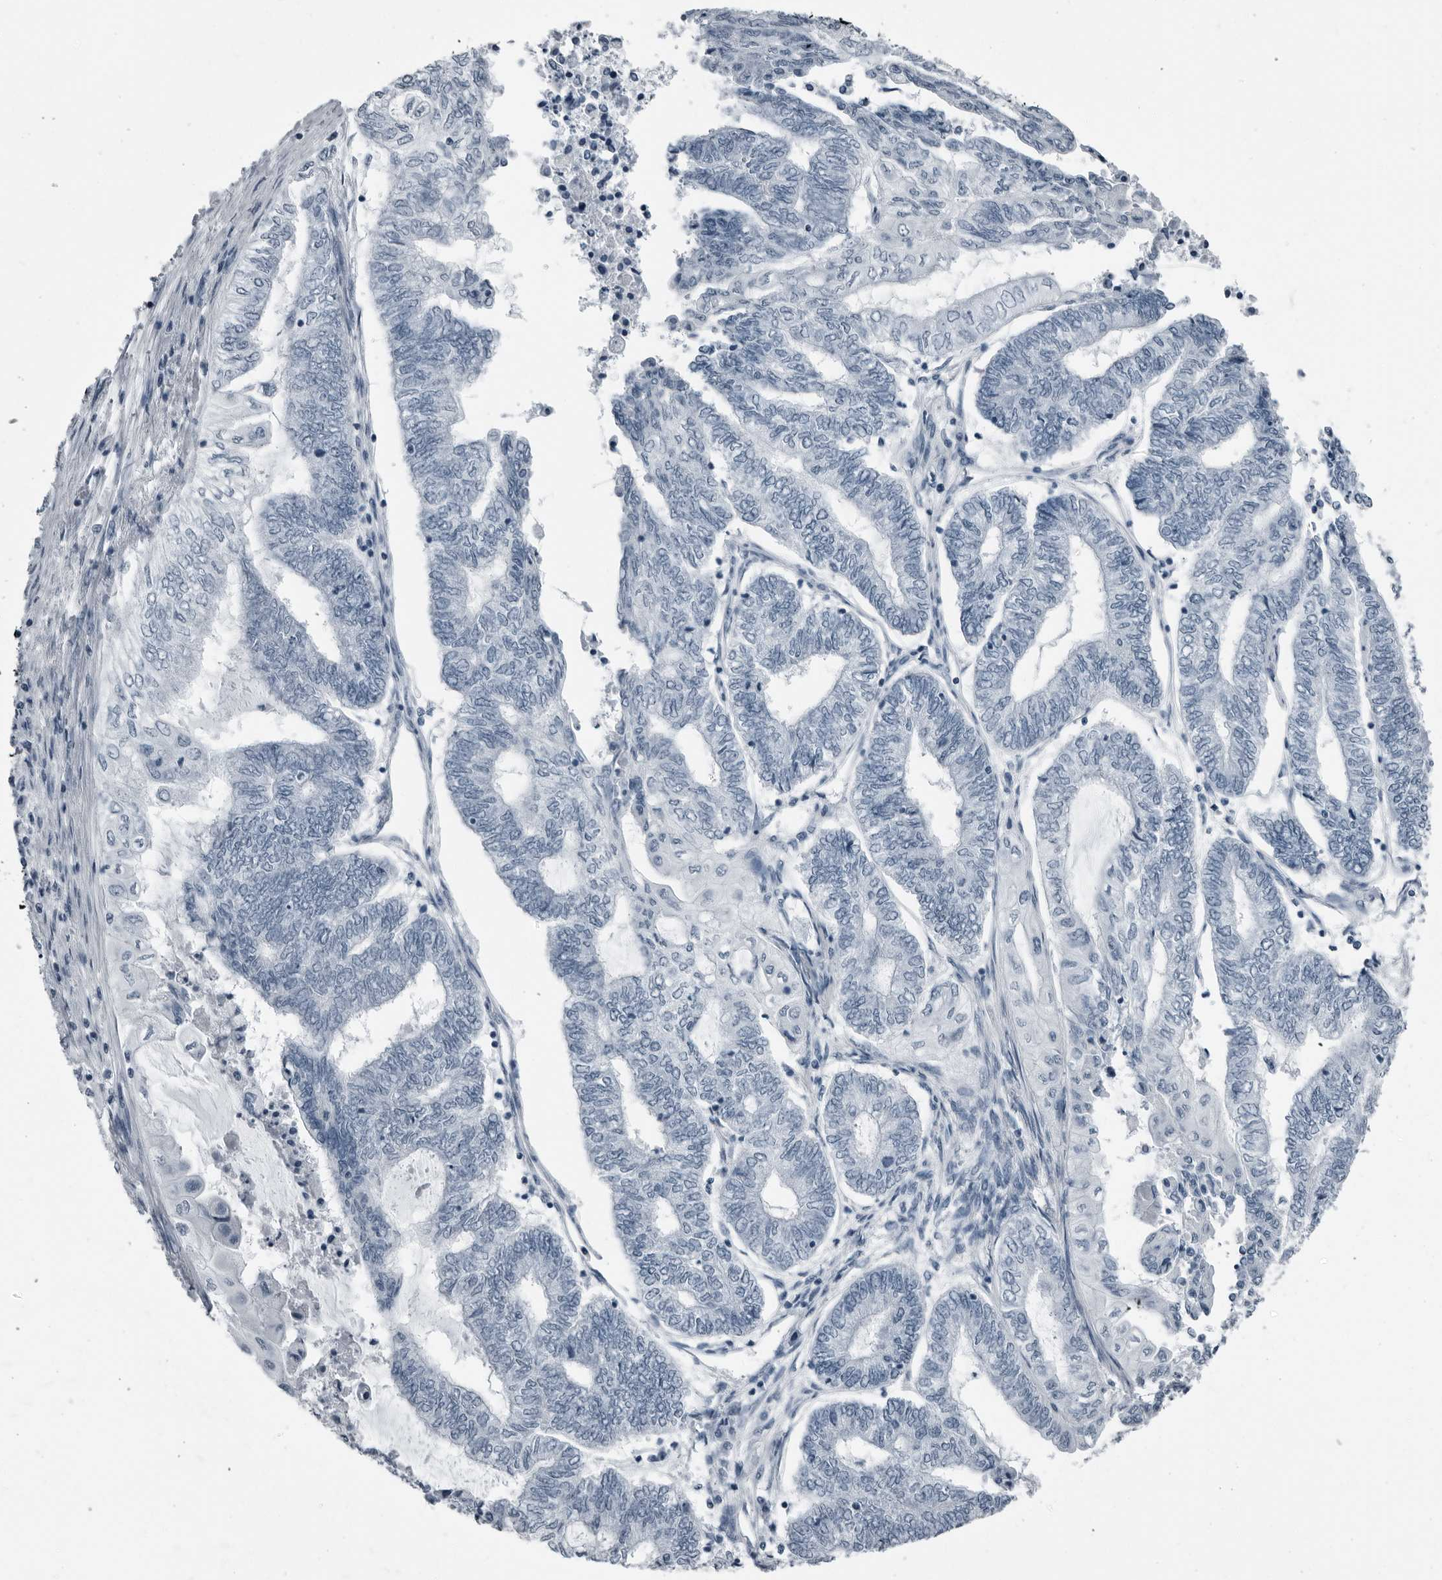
{"staining": {"intensity": "negative", "quantity": "none", "location": "none"}, "tissue": "endometrial cancer", "cell_type": "Tumor cells", "image_type": "cancer", "snomed": [{"axis": "morphology", "description": "Adenocarcinoma, NOS"}, {"axis": "topography", "description": "Uterus"}, {"axis": "topography", "description": "Endometrium"}], "caption": "Image shows no significant protein expression in tumor cells of endometrial cancer (adenocarcinoma).", "gene": "PRSS1", "patient": {"sex": "female", "age": 70}}